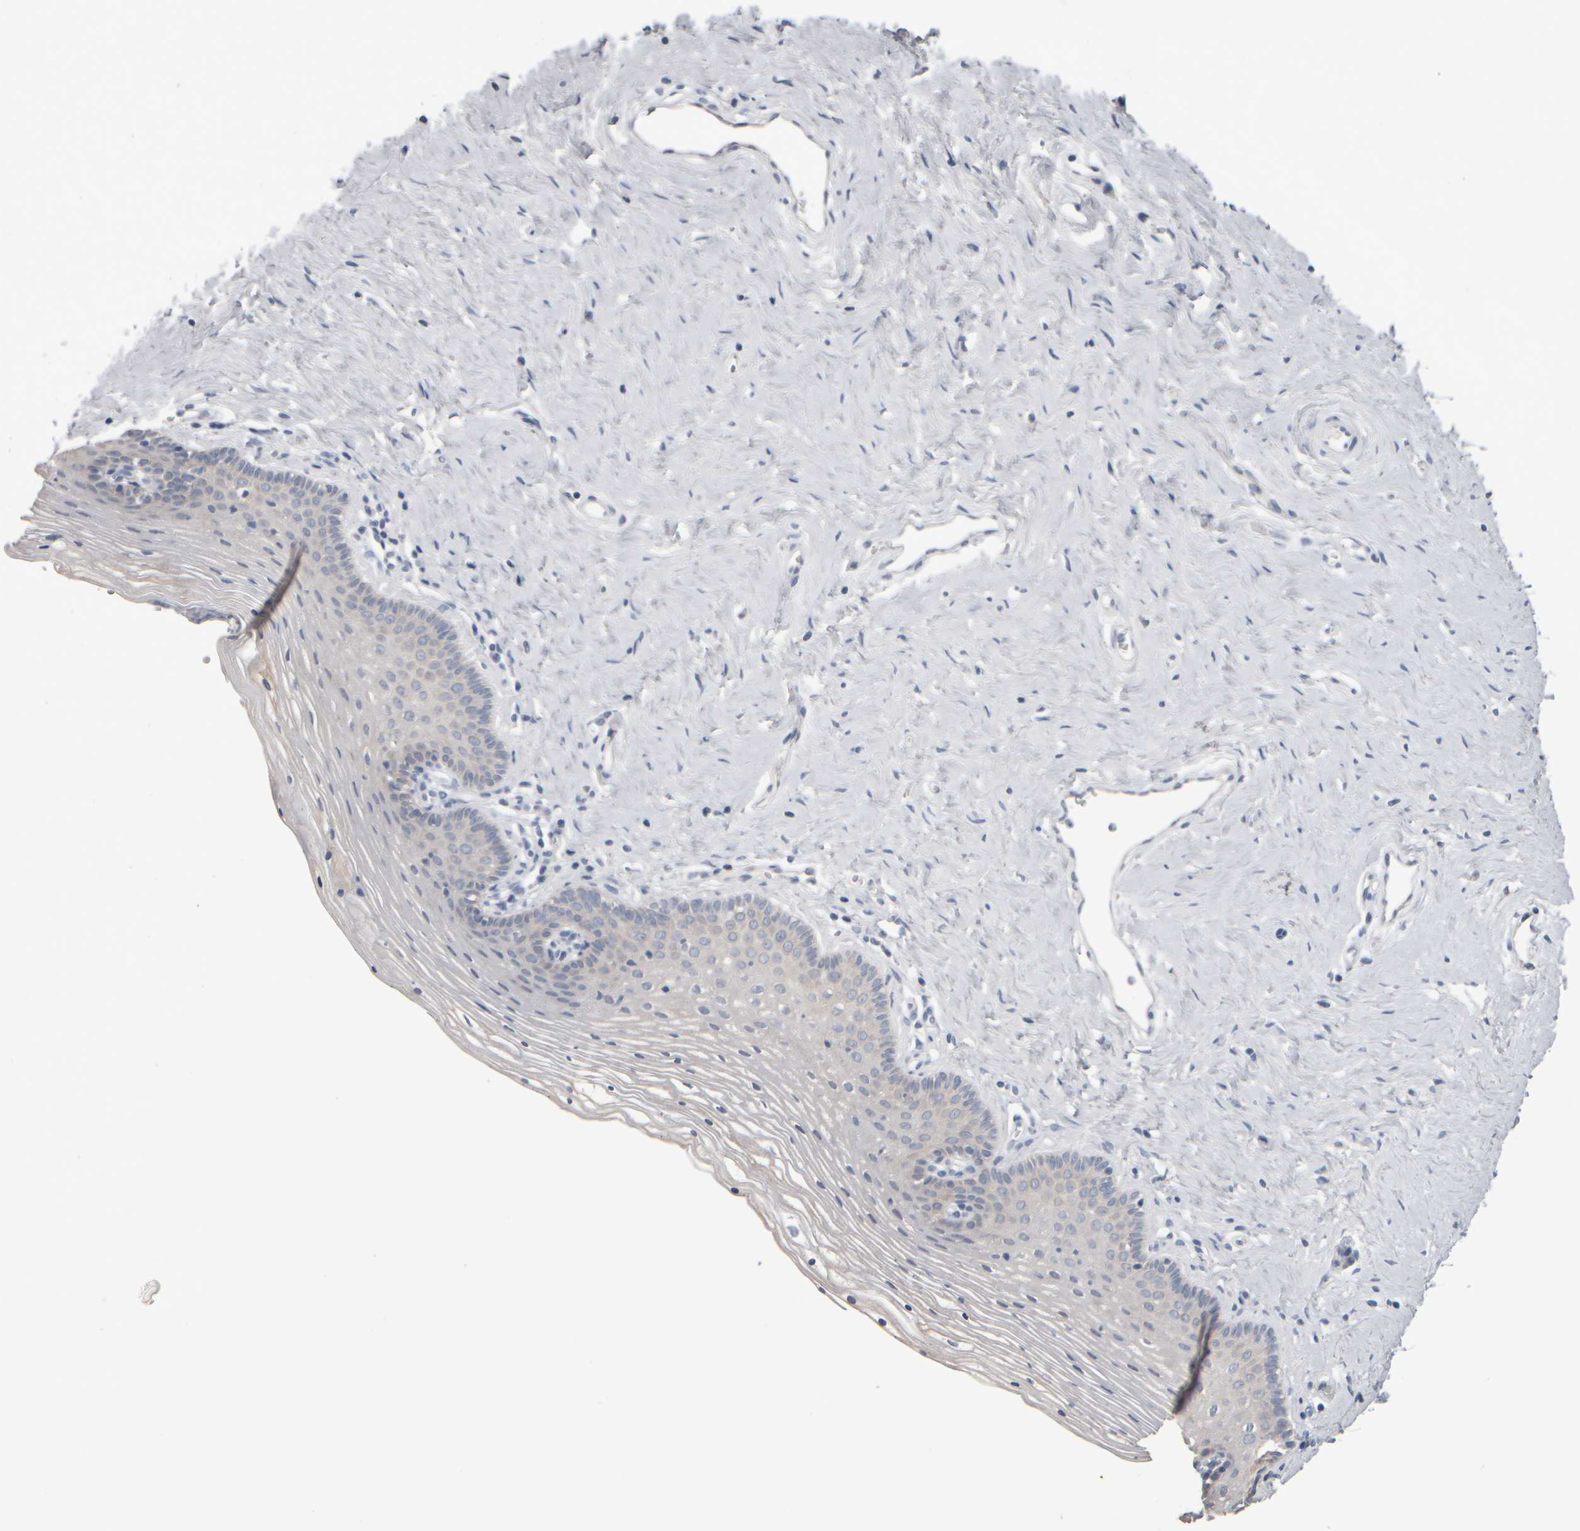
{"staining": {"intensity": "negative", "quantity": "none", "location": "none"}, "tissue": "vagina", "cell_type": "Squamous epithelial cells", "image_type": "normal", "snomed": [{"axis": "morphology", "description": "Normal tissue, NOS"}, {"axis": "topography", "description": "Vagina"}], "caption": "Squamous epithelial cells show no significant protein positivity in benign vagina. Brightfield microscopy of IHC stained with DAB (3,3'-diaminobenzidine) (brown) and hematoxylin (blue), captured at high magnification.", "gene": "EPHX2", "patient": {"sex": "female", "age": 32}}